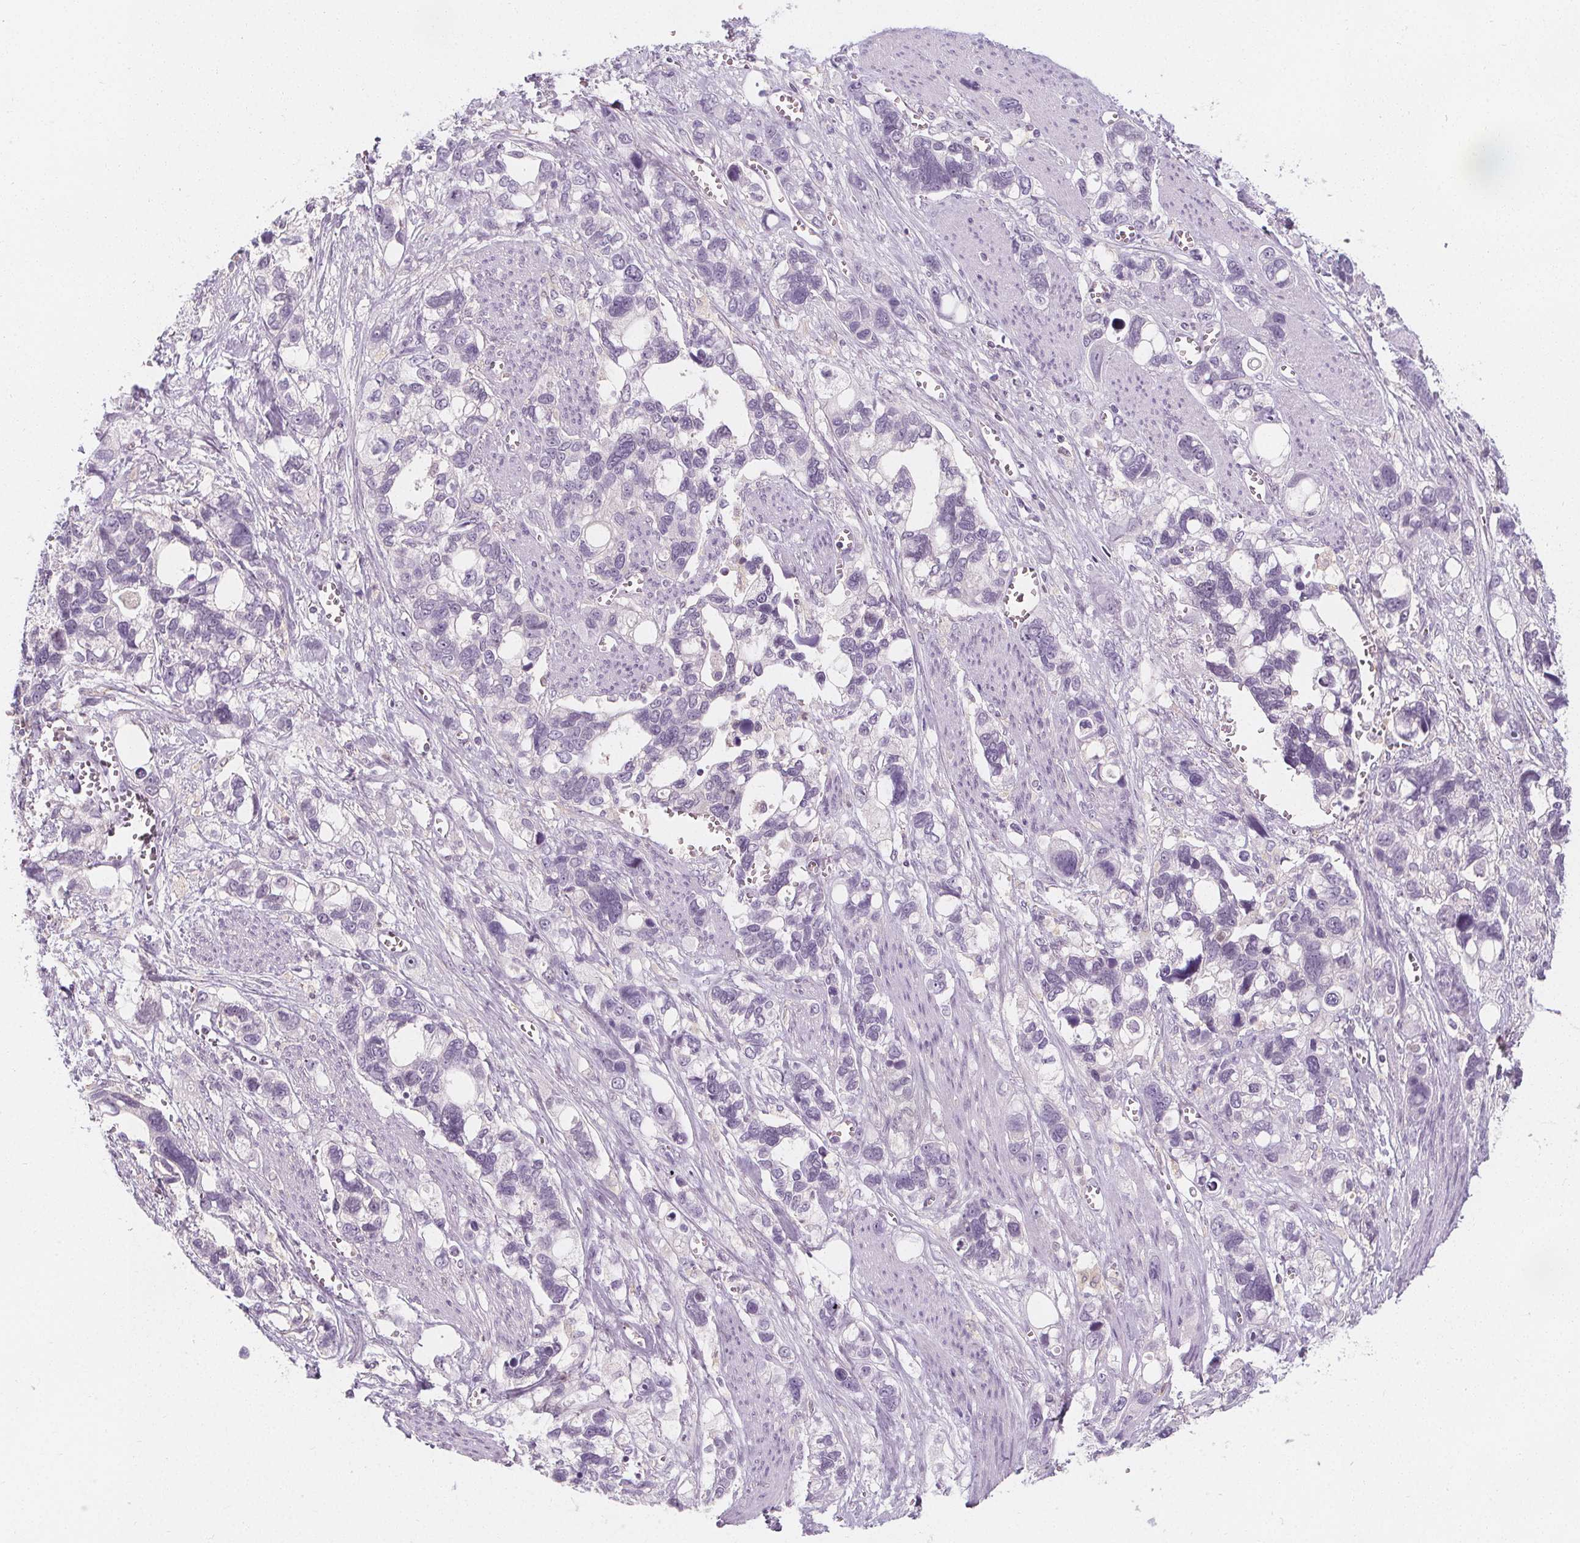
{"staining": {"intensity": "negative", "quantity": "none", "location": "none"}, "tissue": "stomach cancer", "cell_type": "Tumor cells", "image_type": "cancer", "snomed": [{"axis": "morphology", "description": "Adenocarcinoma, NOS"}, {"axis": "topography", "description": "Stomach, upper"}], "caption": "A photomicrograph of stomach adenocarcinoma stained for a protein demonstrates no brown staining in tumor cells.", "gene": "UGP2", "patient": {"sex": "female", "age": 81}}